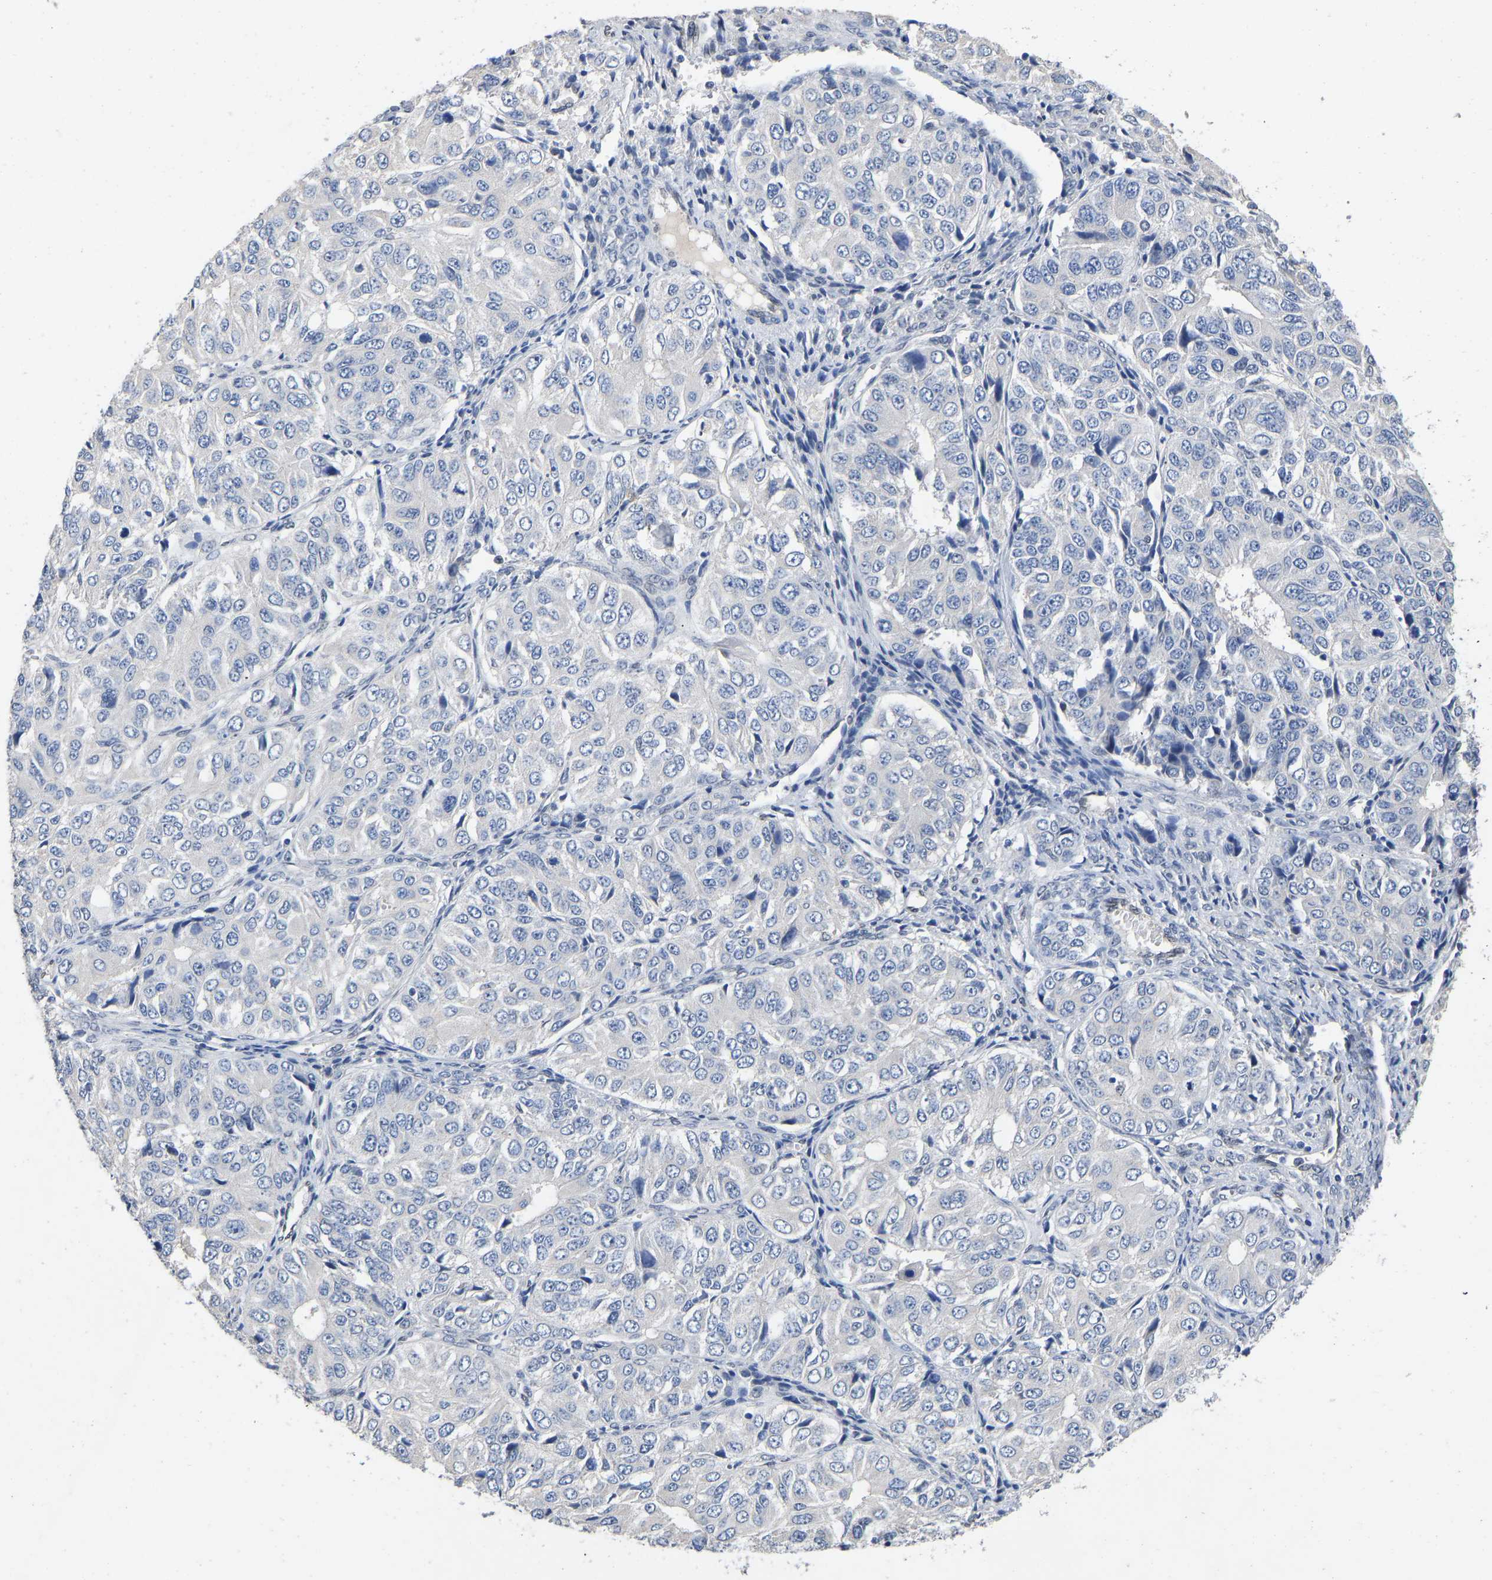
{"staining": {"intensity": "negative", "quantity": "none", "location": "none"}, "tissue": "ovarian cancer", "cell_type": "Tumor cells", "image_type": "cancer", "snomed": [{"axis": "morphology", "description": "Carcinoma, endometroid"}, {"axis": "topography", "description": "Ovary"}], "caption": "Tumor cells are negative for brown protein staining in ovarian endometroid carcinoma.", "gene": "QKI", "patient": {"sex": "female", "age": 51}}